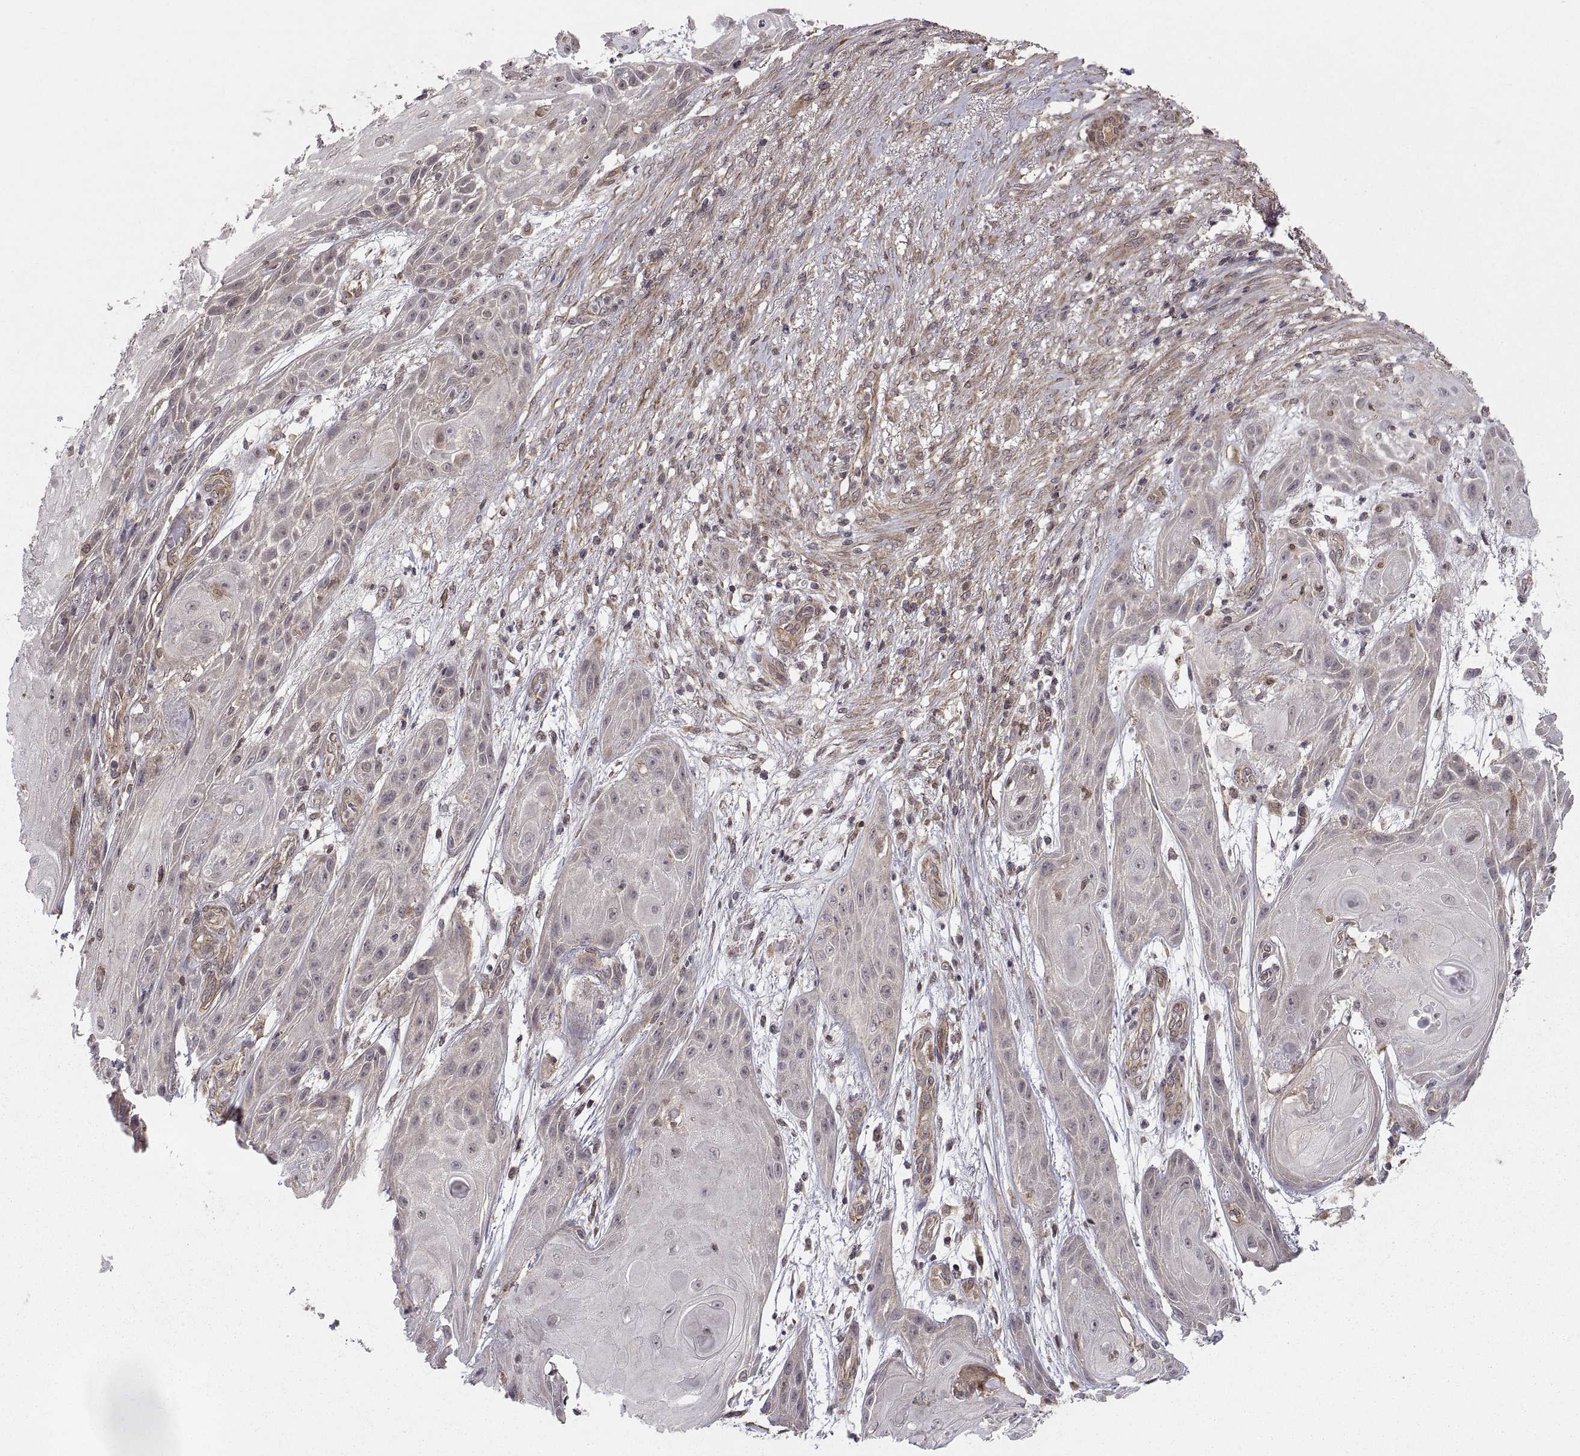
{"staining": {"intensity": "weak", "quantity": "25%-75%", "location": "cytoplasmic/membranous"}, "tissue": "skin cancer", "cell_type": "Tumor cells", "image_type": "cancer", "snomed": [{"axis": "morphology", "description": "Squamous cell carcinoma, NOS"}, {"axis": "topography", "description": "Skin"}], "caption": "An IHC histopathology image of tumor tissue is shown. Protein staining in brown labels weak cytoplasmic/membranous positivity in skin cancer within tumor cells.", "gene": "ABL2", "patient": {"sex": "male", "age": 62}}